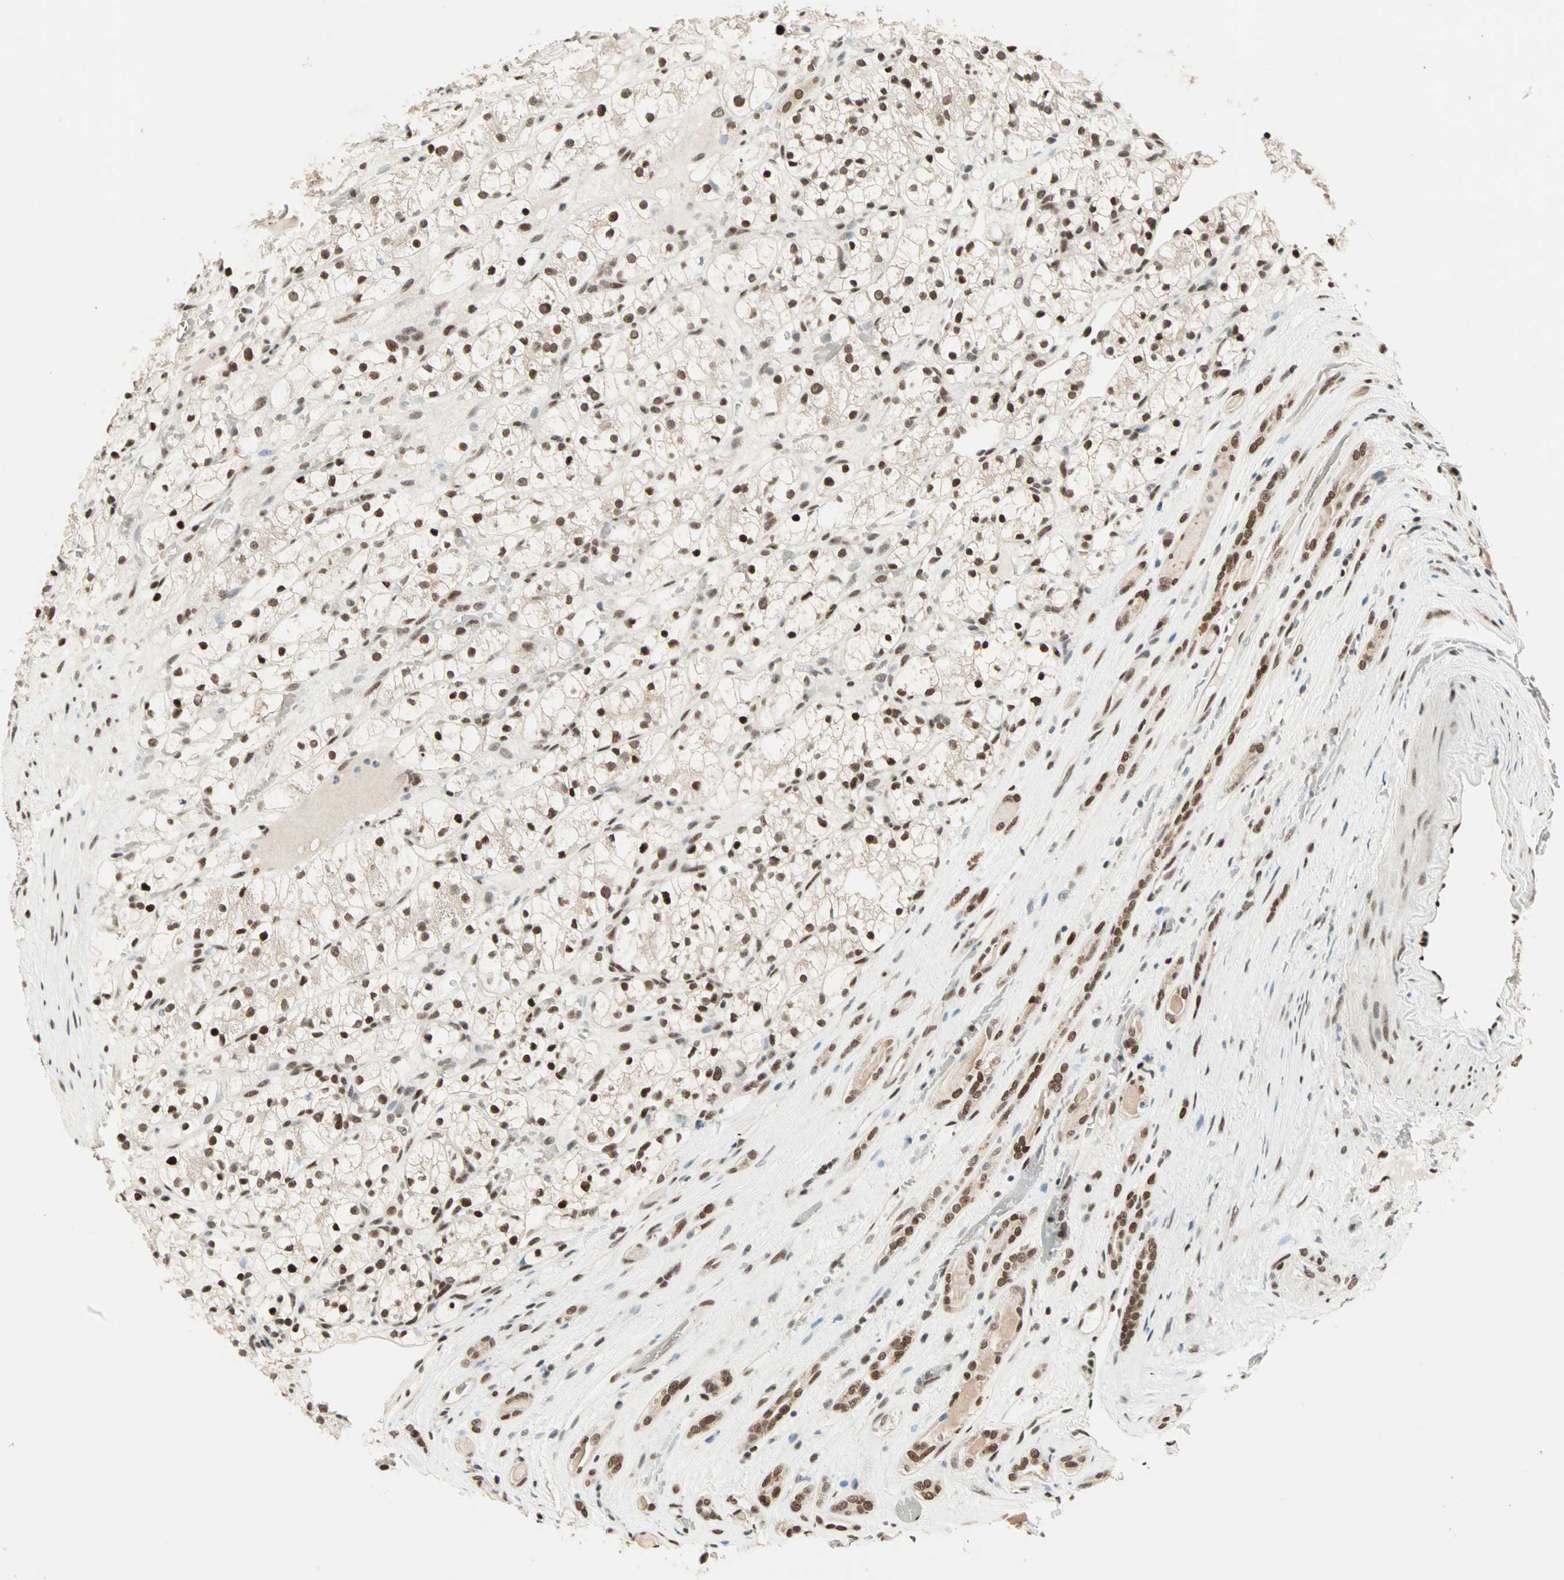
{"staining": {"intensity": "strong", "quantity": ">75%", "location": "nuclear"}, "tissue": "renal cancer", "cell_type": "Tumor cells", "image_type": "cancer", "snomed": [{"axis": "morphology", "description": "Adenocarcinoma, NOS"}, {"axis": "topography", "description": "Kidney"}], "caption": "Protein staining of renal cancer tissue displays strong nuclear expression in about >75% of tumor cells. The staining was performed using DAB, with brown indicating positive protein expression. Nuclei are stained blue with hematoxylin.", "gene": "MDC1", "patient": {"sex": "female", "age": 60}}